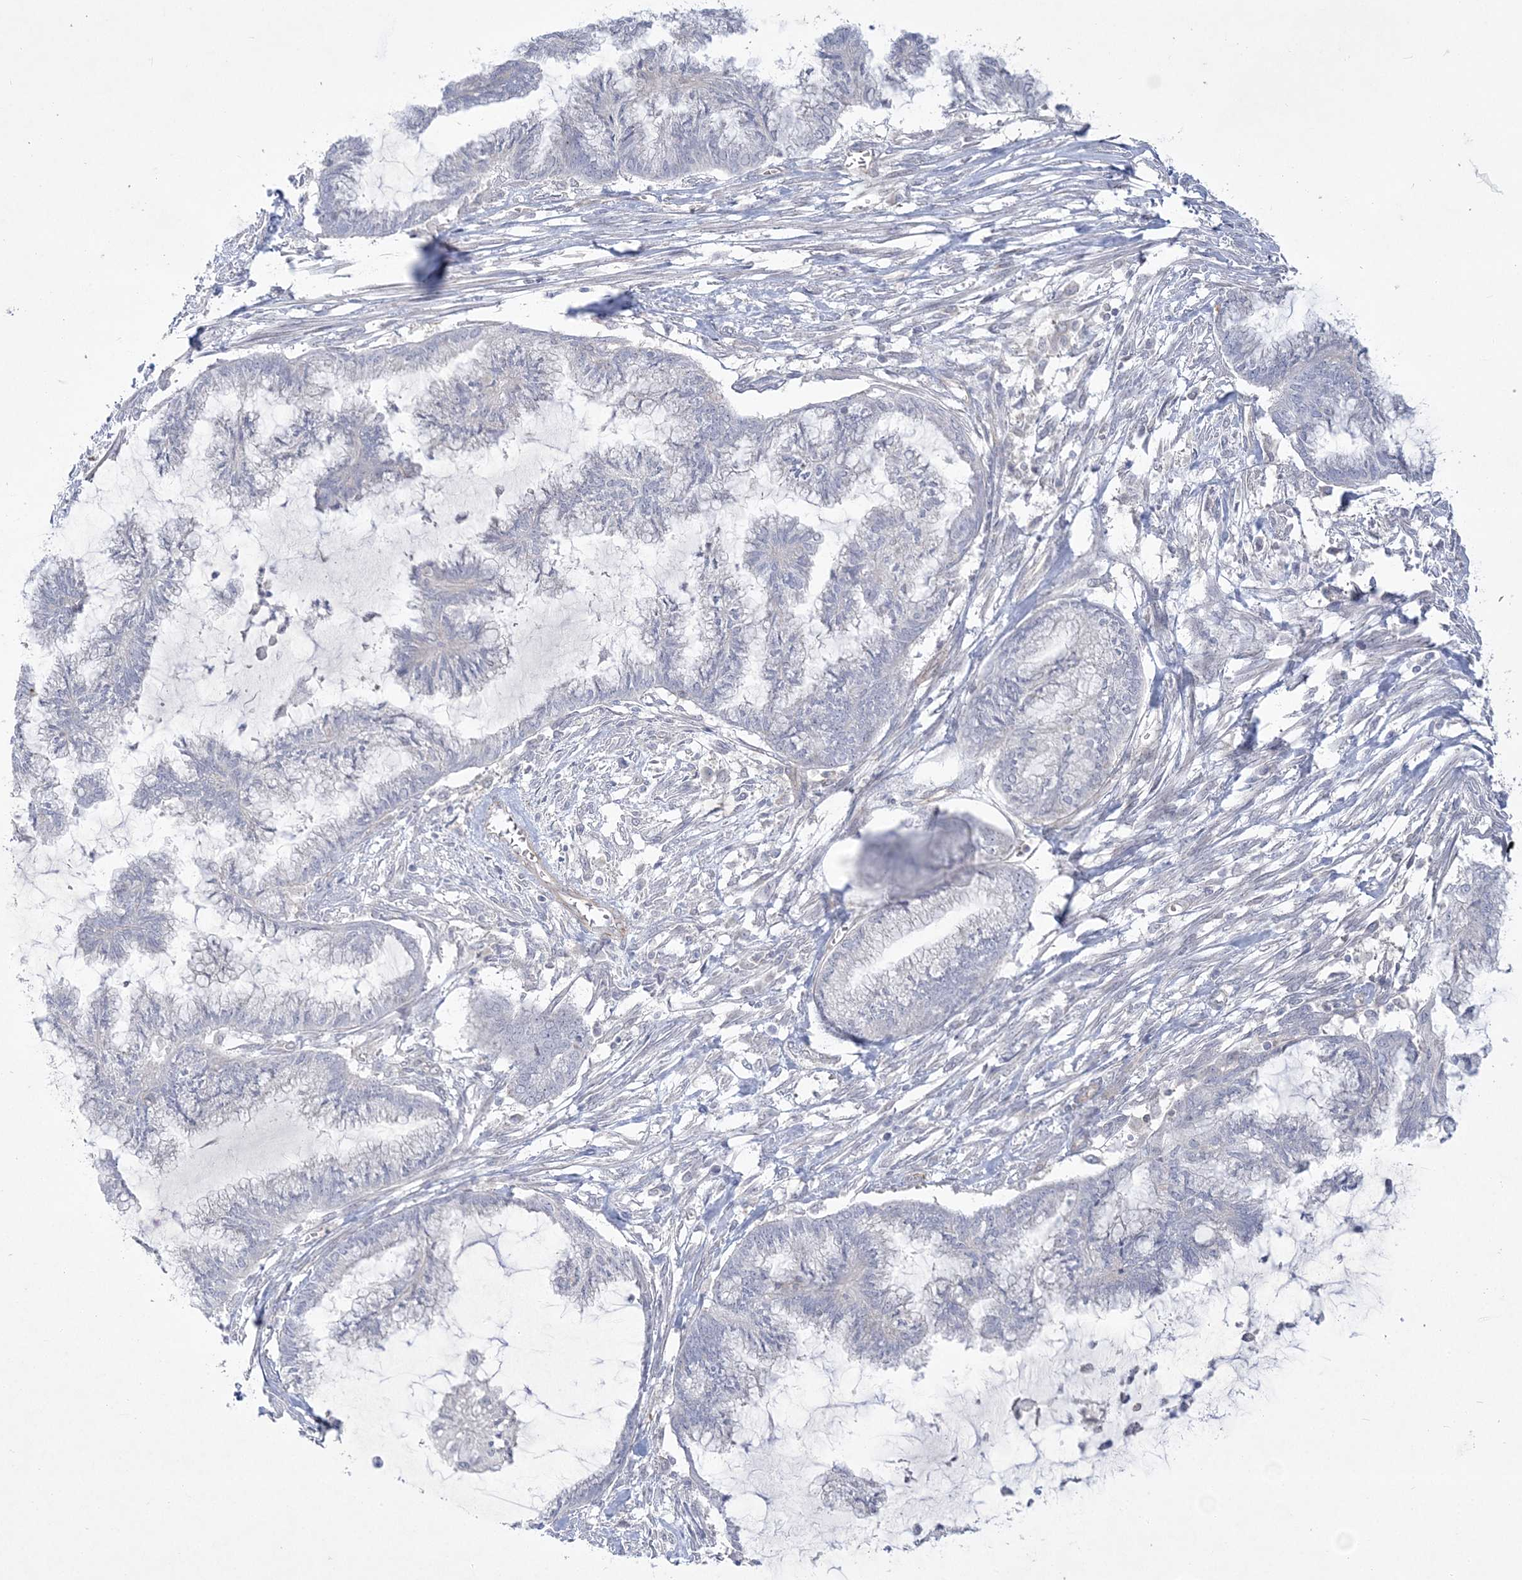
{"staining": {"intensity": "negative", "quantity": "none", "location": "none"}, "tissue": "endometrial cancer", "cell_type": "Tumor cells", "image_type": "cancer", "snomed": [{"axis": "morphology", "description": "Adenocarcinoma, NOS"}, {"axis": "topography", "description": "Endometrium"}], "caption": "This micrograph is of endometrial cancer (adenocarcinoma) stained with immunohistochemistry to label a protein in brown with the nuclei are counter-stained blue. There is no staining in tumor cells. (DAB (3,3'-diaminobenzidine) immunohistochemistry, high magnification).", "gene": "ADAMTS12", "patient": {"sex": "female", "age": 86}}